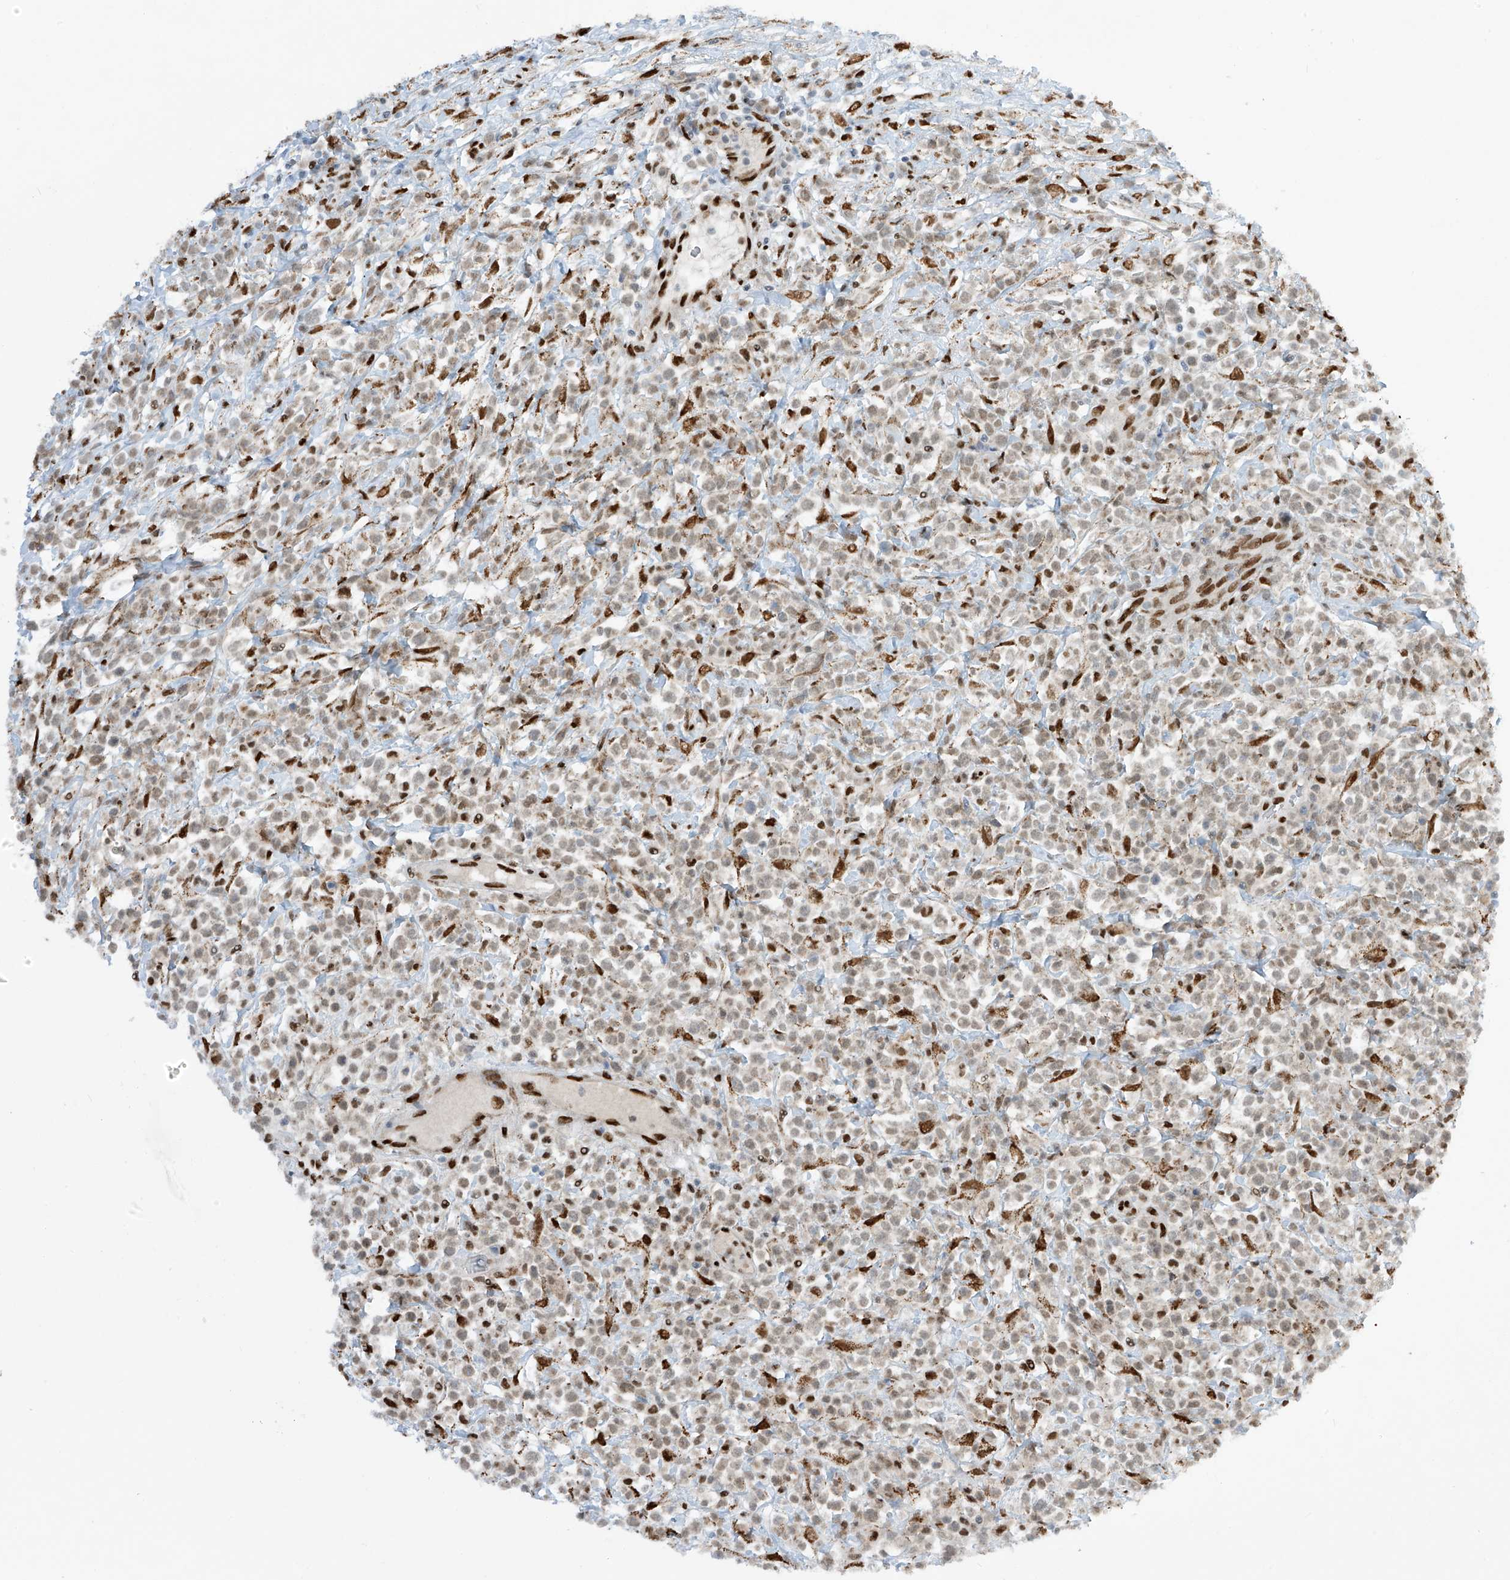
{"staining": {"intensity": "weak", "quantity": ">75%", "location": "nuclear"}, "tissue": "lymphoma", "cell_type": "Tumor cells", "image_type": "cancer", "snomed": [{"axis": "morphology", "description": "Malignant lymphoma, non-Hodgkin's type, High grade"}, {"axis": "topography", "description": "Colon"}], "caption": "Immunohistochemical staining of high-grade malignant lymphoma, non-Hodgkin's type exhibits low levels of weak nuclear positivity in about >75% of tumor cells.", "gene": "PM20D2", "patient": {"sex": "female", "age": 53}}